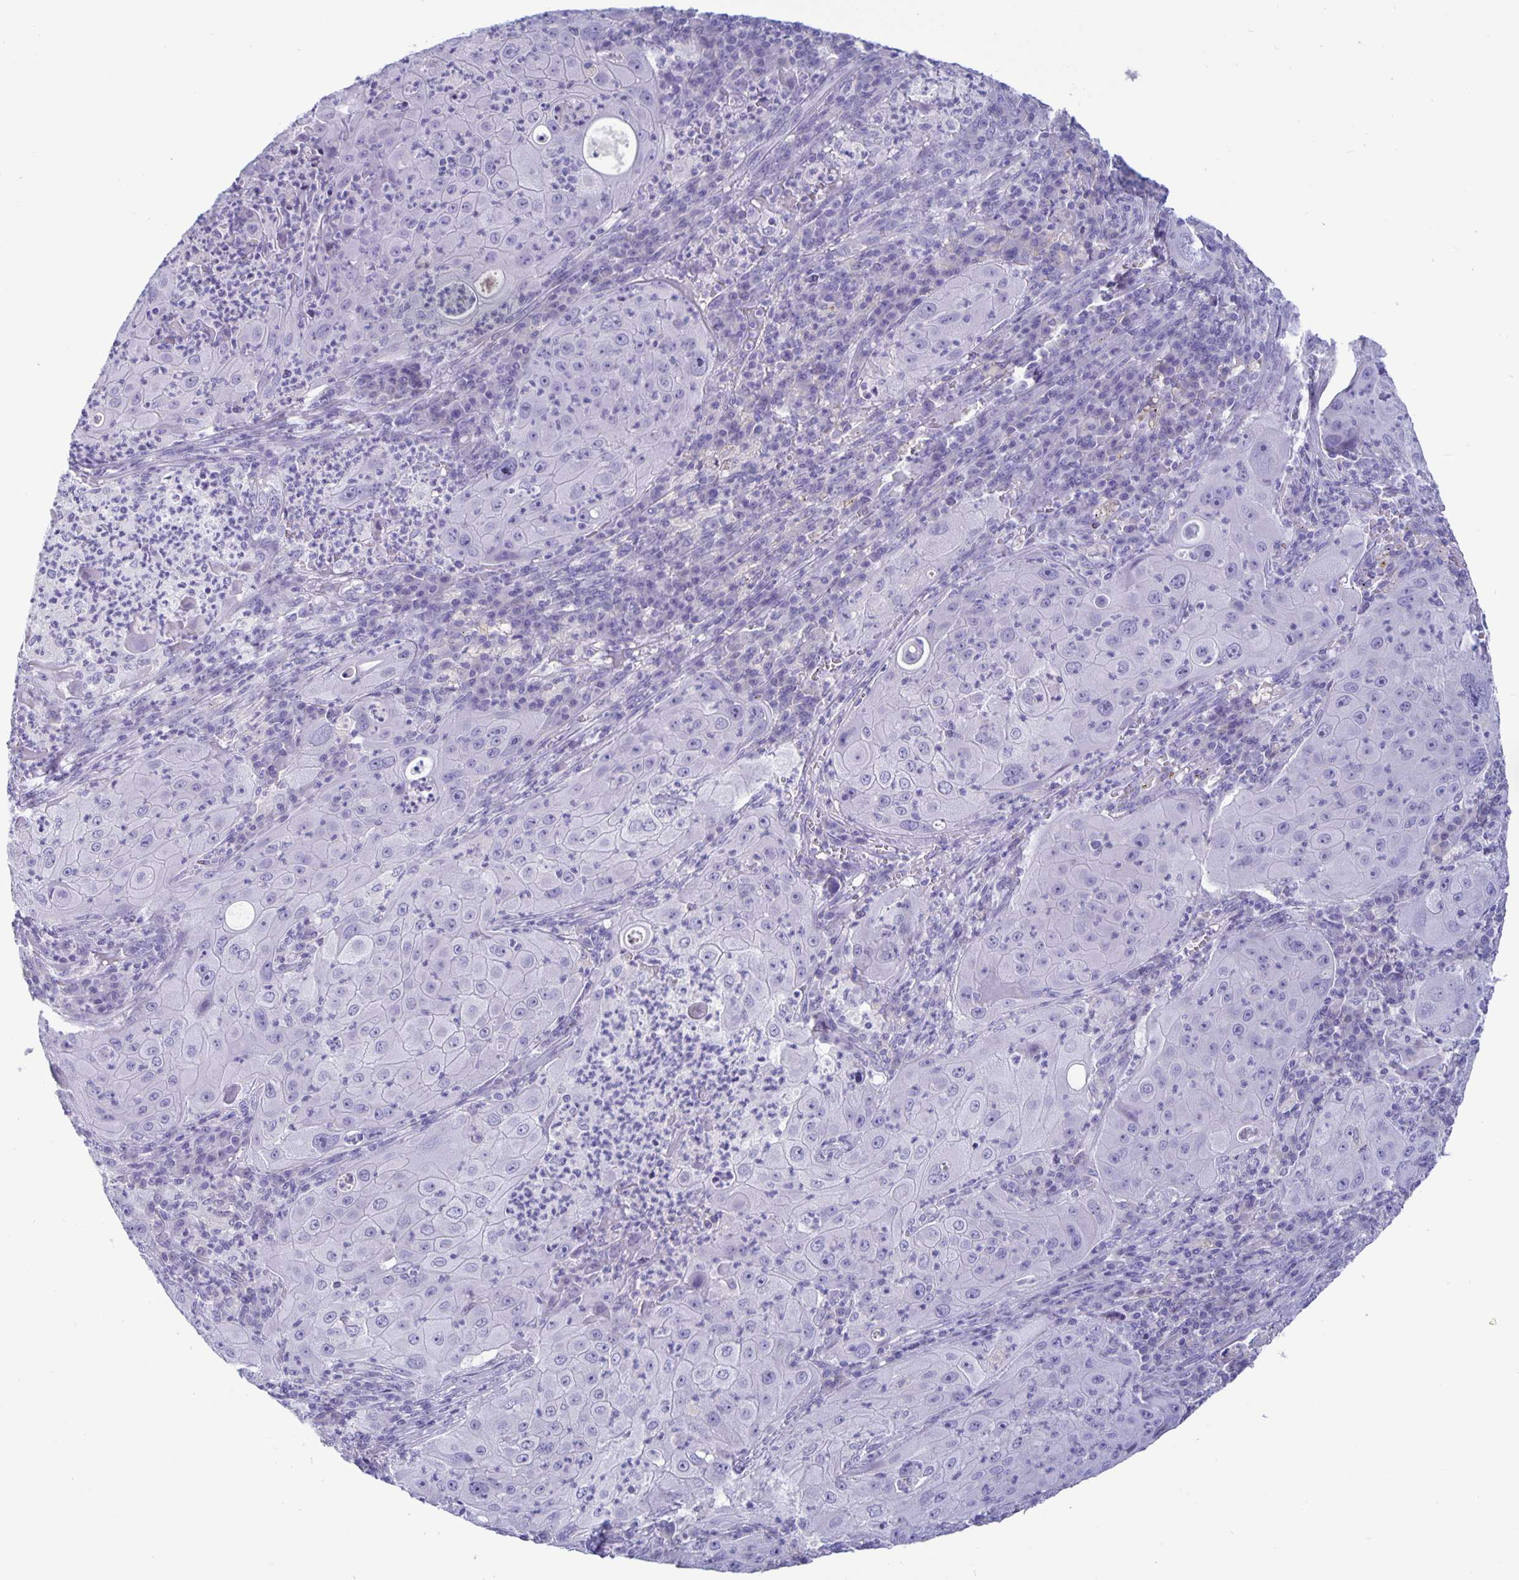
{"staining": {"intensity": "negative", "quantity": "none", "location": "none"}, "tissue": "lung cancer", "cell_type": "Tumor cells", "image_type": "cancer", "snomed": [{"axis": "morphology", "description": "Squamous cell carcinoma, NOS"}, {"axis": "topography", "description": "Lung"}], "caption": "This is an IHC micrograph of lung squamous cell carcinoma. There is no staining in tumor cells.", "gene": "BPIFA3", "patient": {"sex": "female", "age": 59}}